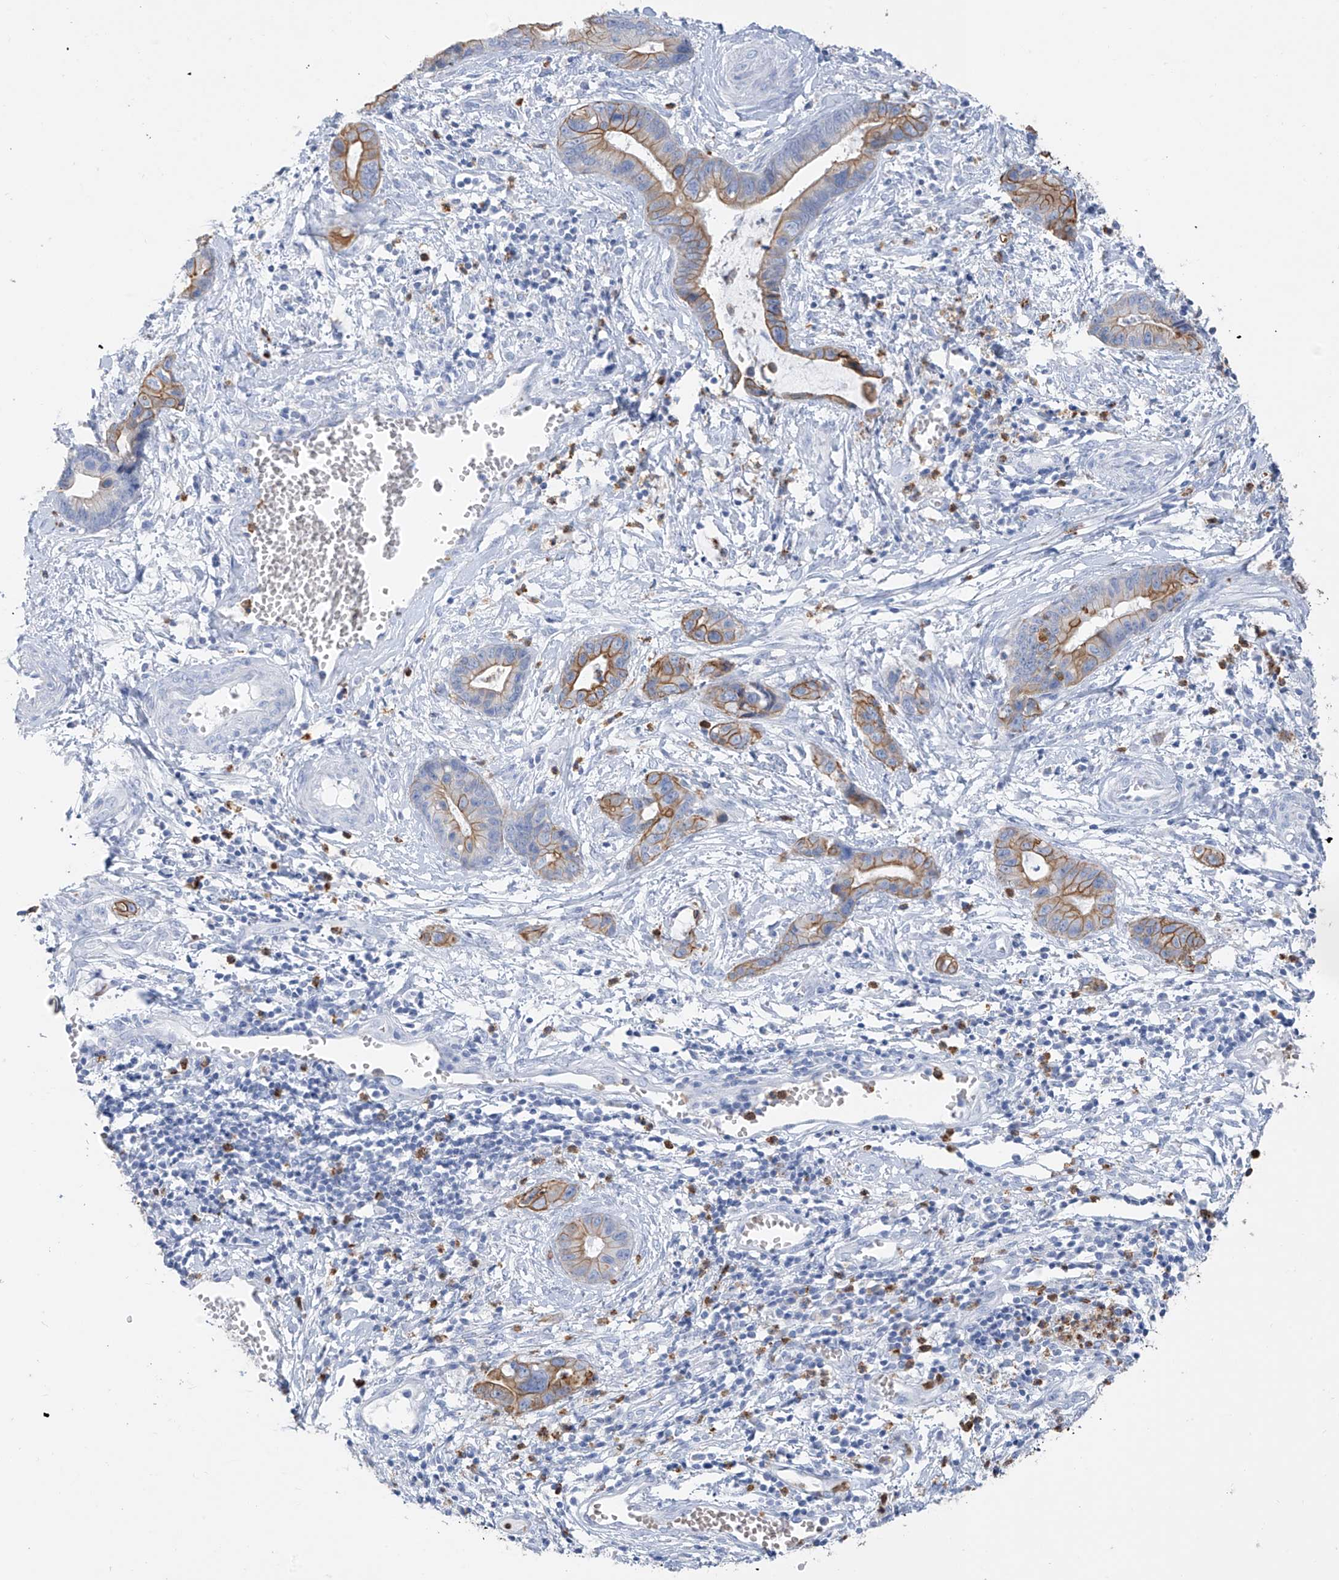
{"staining": {"intensity": "moderate", "quantity": "<25%", "location": "cytoplasmic/membranous"}, "tissue": "cervical cancer", "cell_type": "Tumor cells", "image_type": "cancer", "snomed": [{"axis": "morphology", "description": "Adenocarcinoma, NOS"}, {"axis": "topography", "description": "Cervix"}], "caption": "Cervical adenocarcinoma was stained to show a protein in brown. There is low levels of moderate cytoplasmic/membranous staining in about <25% of tumor cells. Using DAB (3,3'-diaminobenzidine) (brown) and hematoxylin (blue) stains, captured at high magnification using brightfield microscopy.", "gene": "PAFAH1B3", "patient": {"sex": "female", "age": 44}}